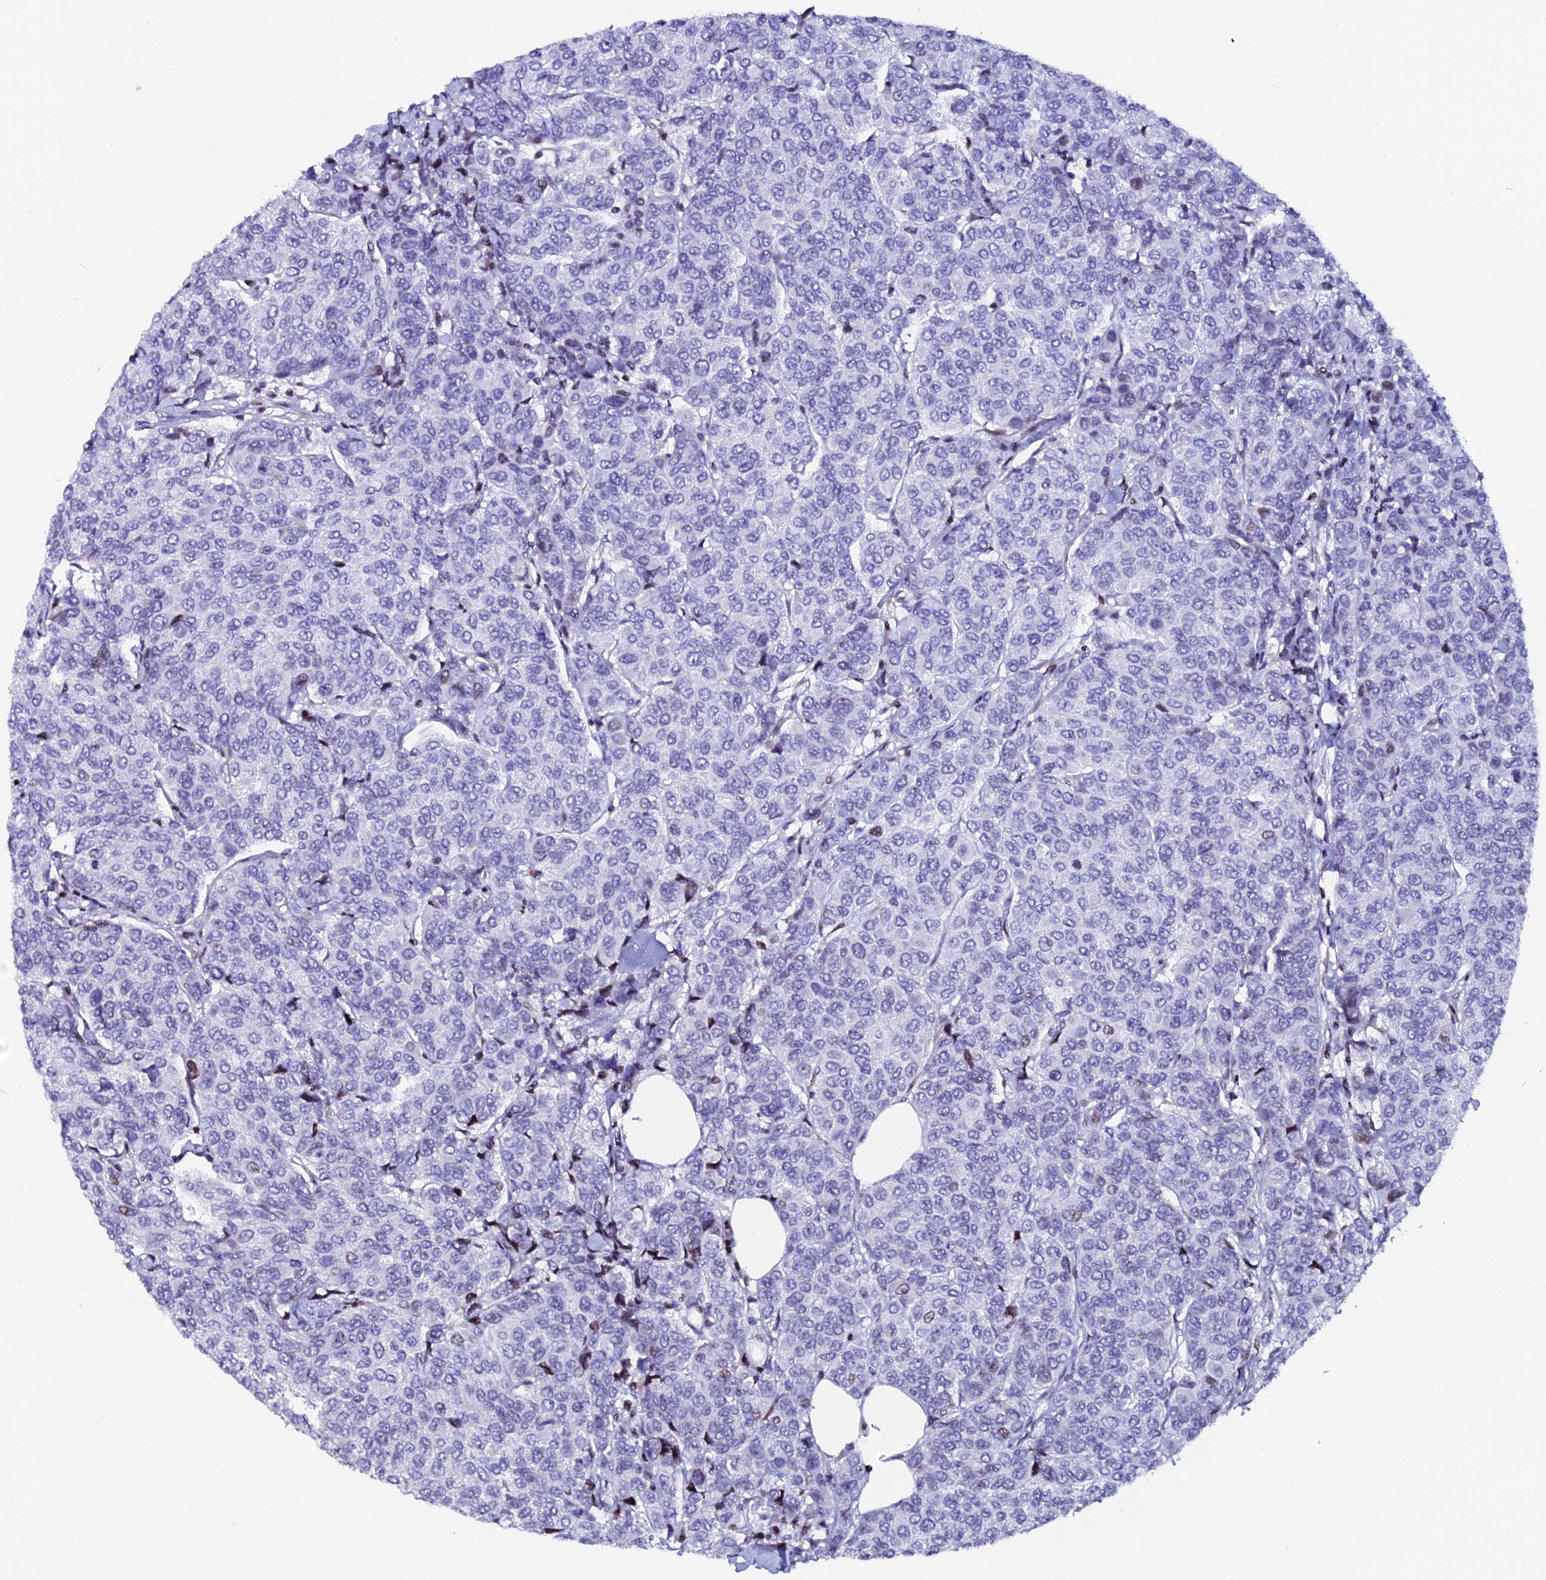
{"staining": {"intensity": "negative", "quantity": "none", "location": "none"}, "tissue": "breast cancer", "cell_type": "Tumor cells", "image_type": "cancer", "snomed": [{"axis": "morphology", "description": "Duct carcinoma"}, {"axis": "topography", "description": "Breast"}], "caption": "Immunohistochemistry of human infiltrating ductal carcinoma (breast) reveals no expression in tumor cells.", "gene": "MYNN", "patient": {"sex": "female", "age": 55}}